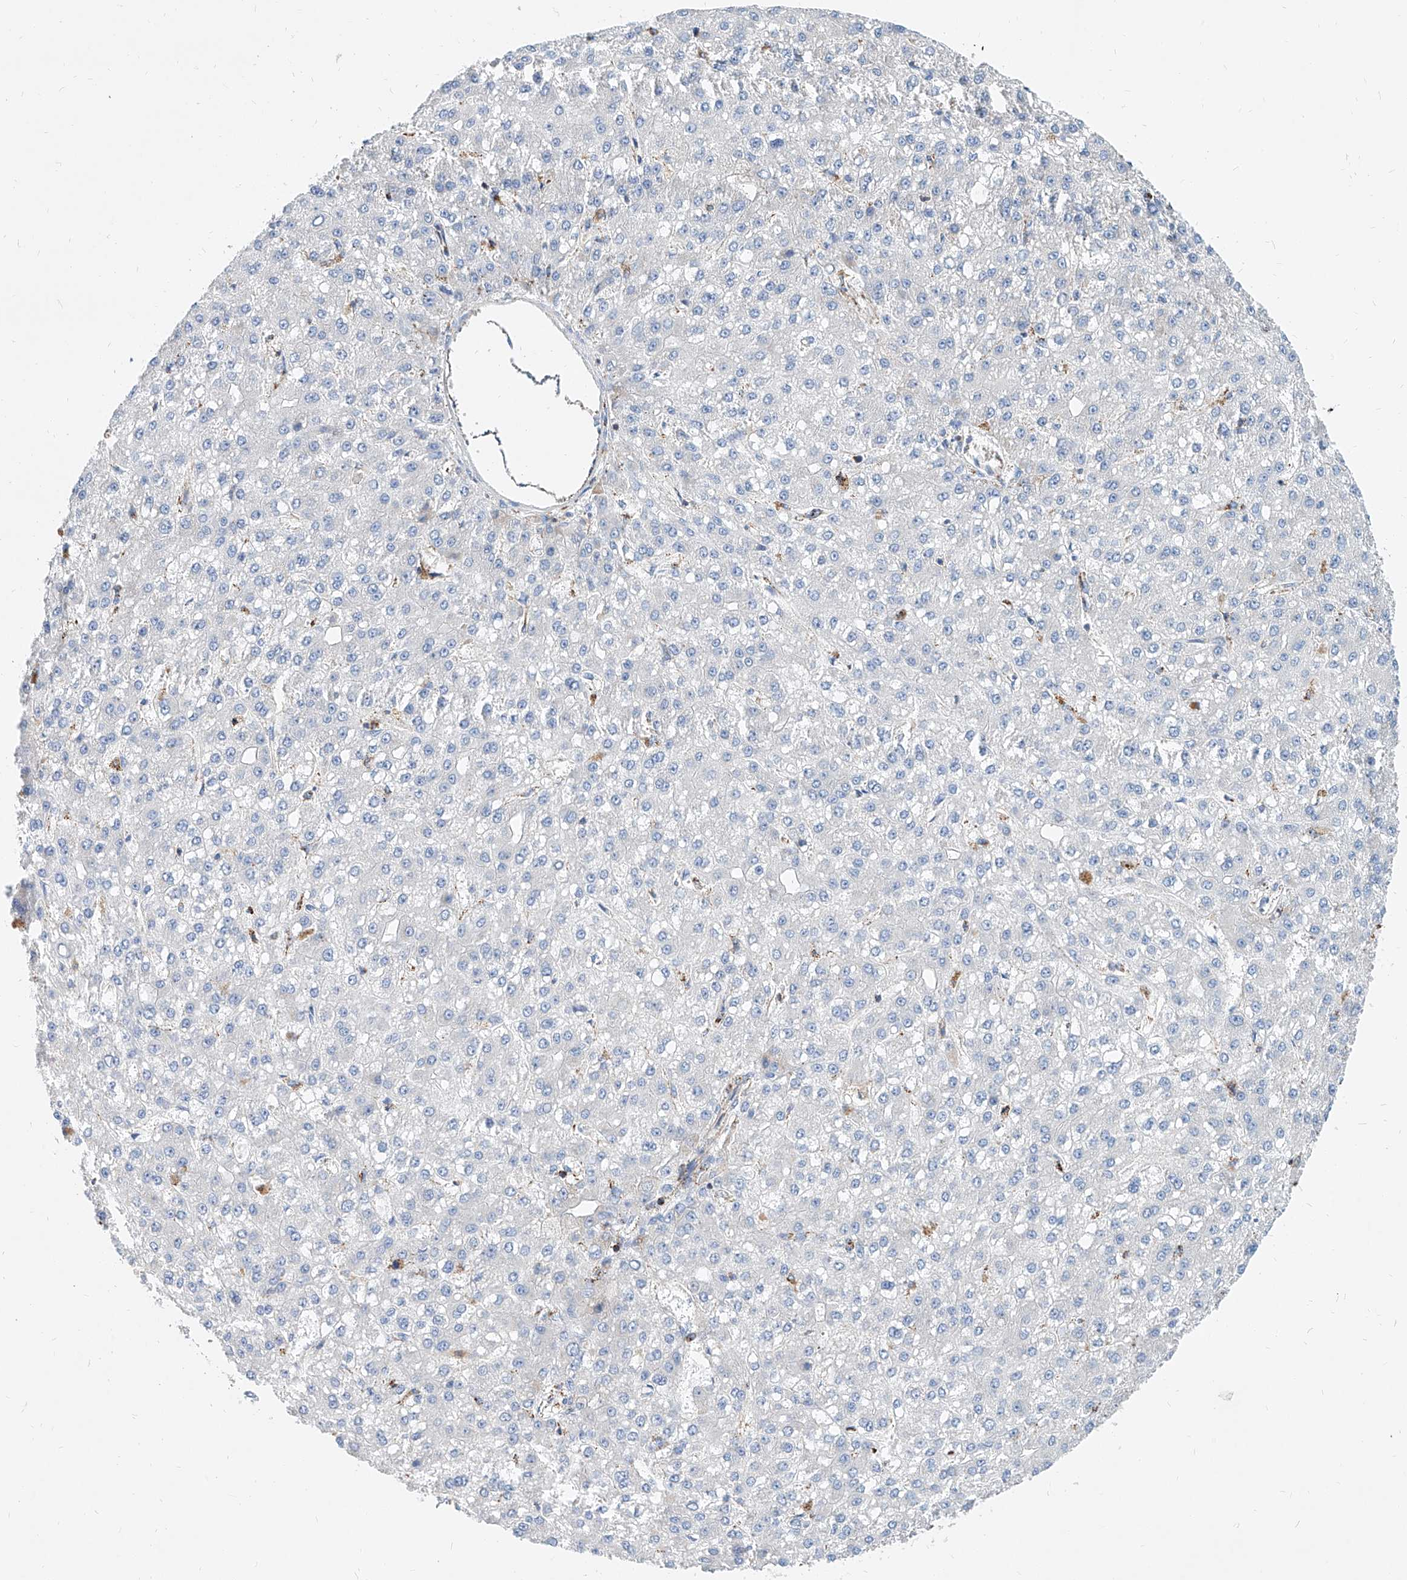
{"staining": {"intensity": "negative", "quantity": "none", "location": "none"}, "tissue": "liver cancer", "cell_type": "Tumor cells", "image_type": "cancer", "snomed": [{"axis": "morphology", "description": "Carcinoma, Hepatocellular, NOS"}, {"axis": "topography", "description": "Liver"}], "caption": "This histopathology image is of liver cancer (hepatocellular carcinoma) stained with immunohistochemistry (IHC) to label a protein in brown with the nuclei are counter-stained blue. There is no positivity in tumor cells.", "gene": "CPNE5", "patient": {"sex": "male", "age": 67}}